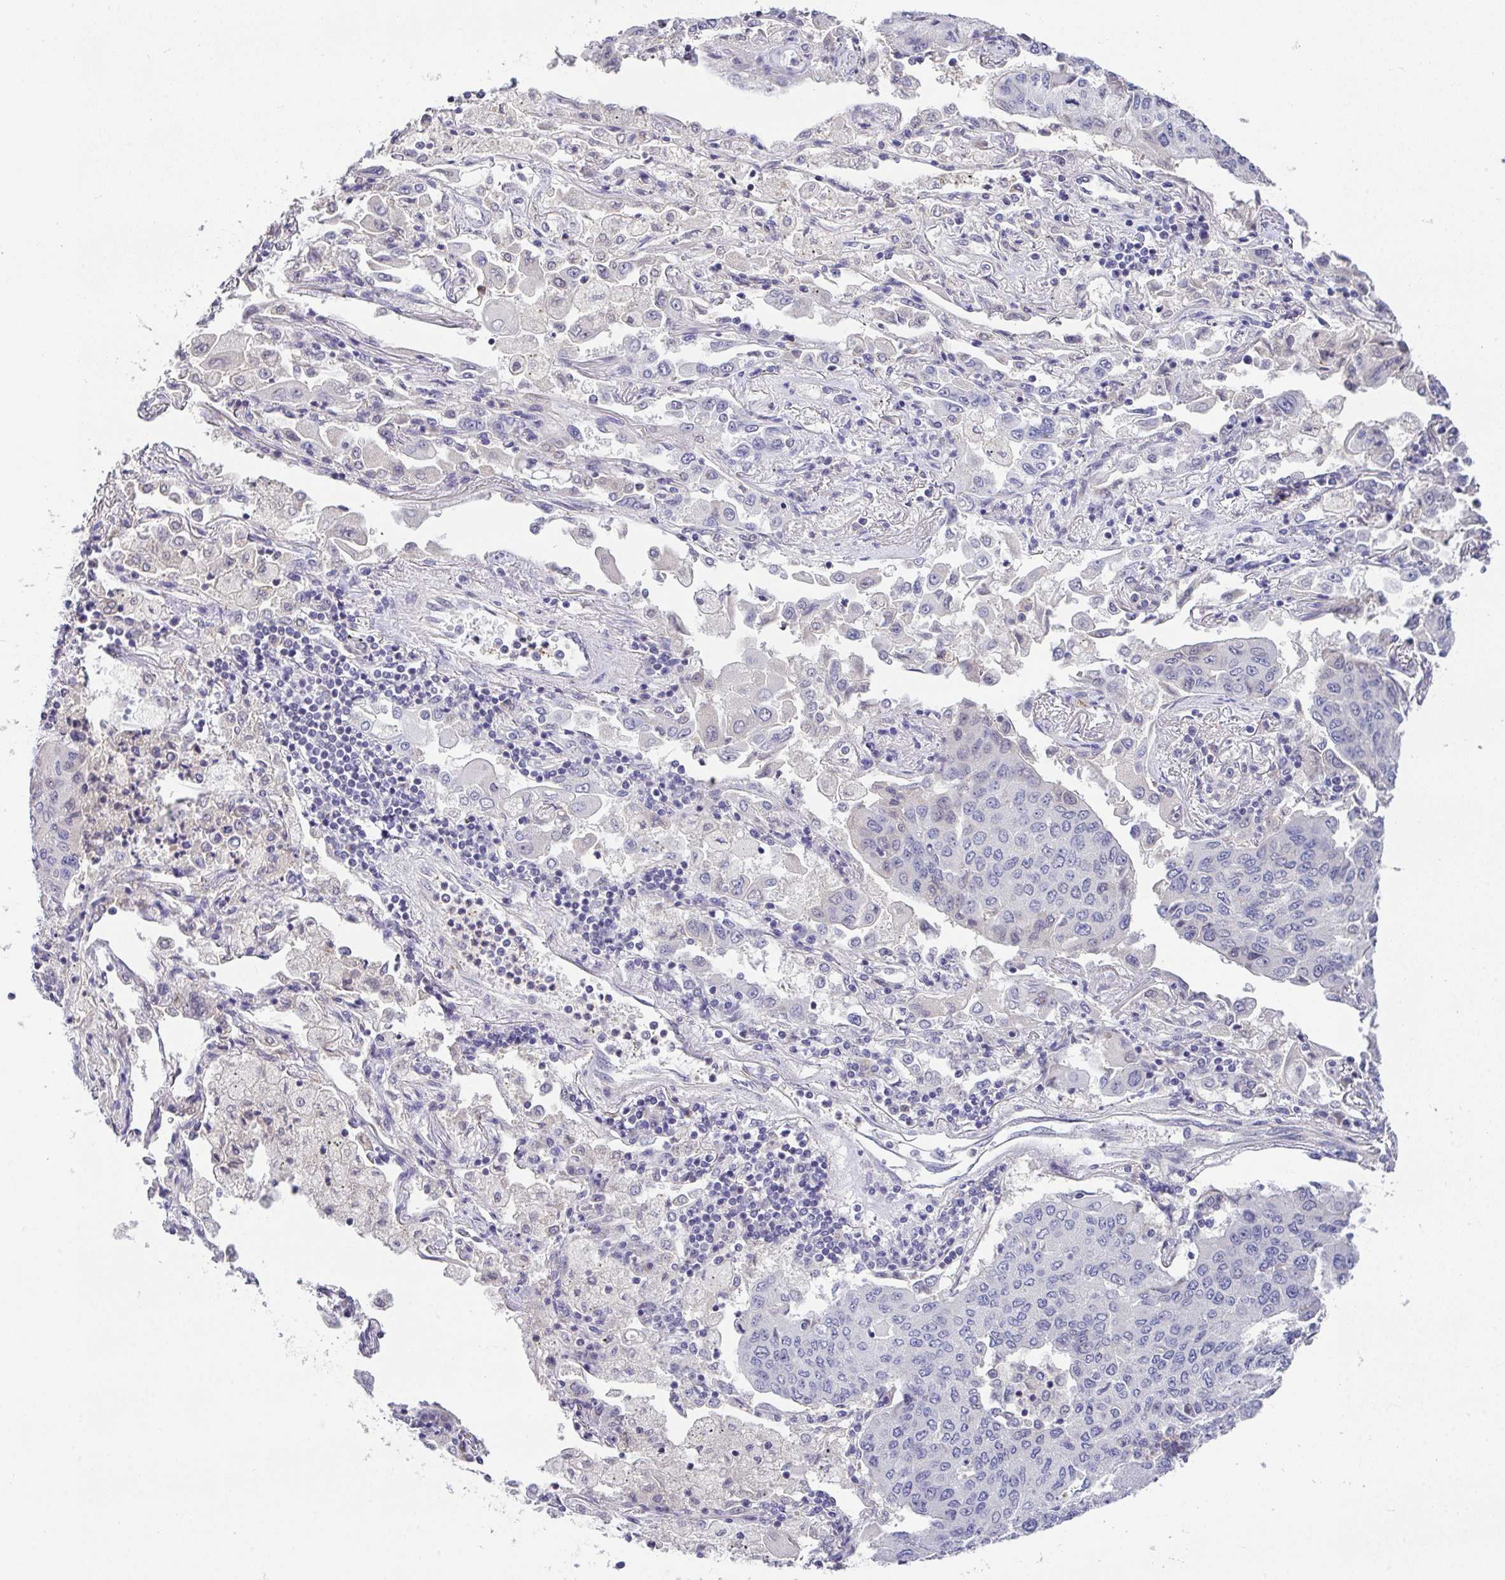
{"staining": {"intensity": "negative", "quantity": "none", "location": "none"}, "tissue": "lung cancer", "cell_type": "Tumor cells", "image_type": "cancer", "snomed": [{"axis": "morphology", "description": "Squamous cell carcinoma, NOS"}, {"axis": "topography", "description": "Lung"}], "caption": "Tumor cells are negative for protein expression in human lung cancer (squamous cell carcinoma).", "gene": "GLTPD2", "patient": {"sex": "male", "age": 74}}